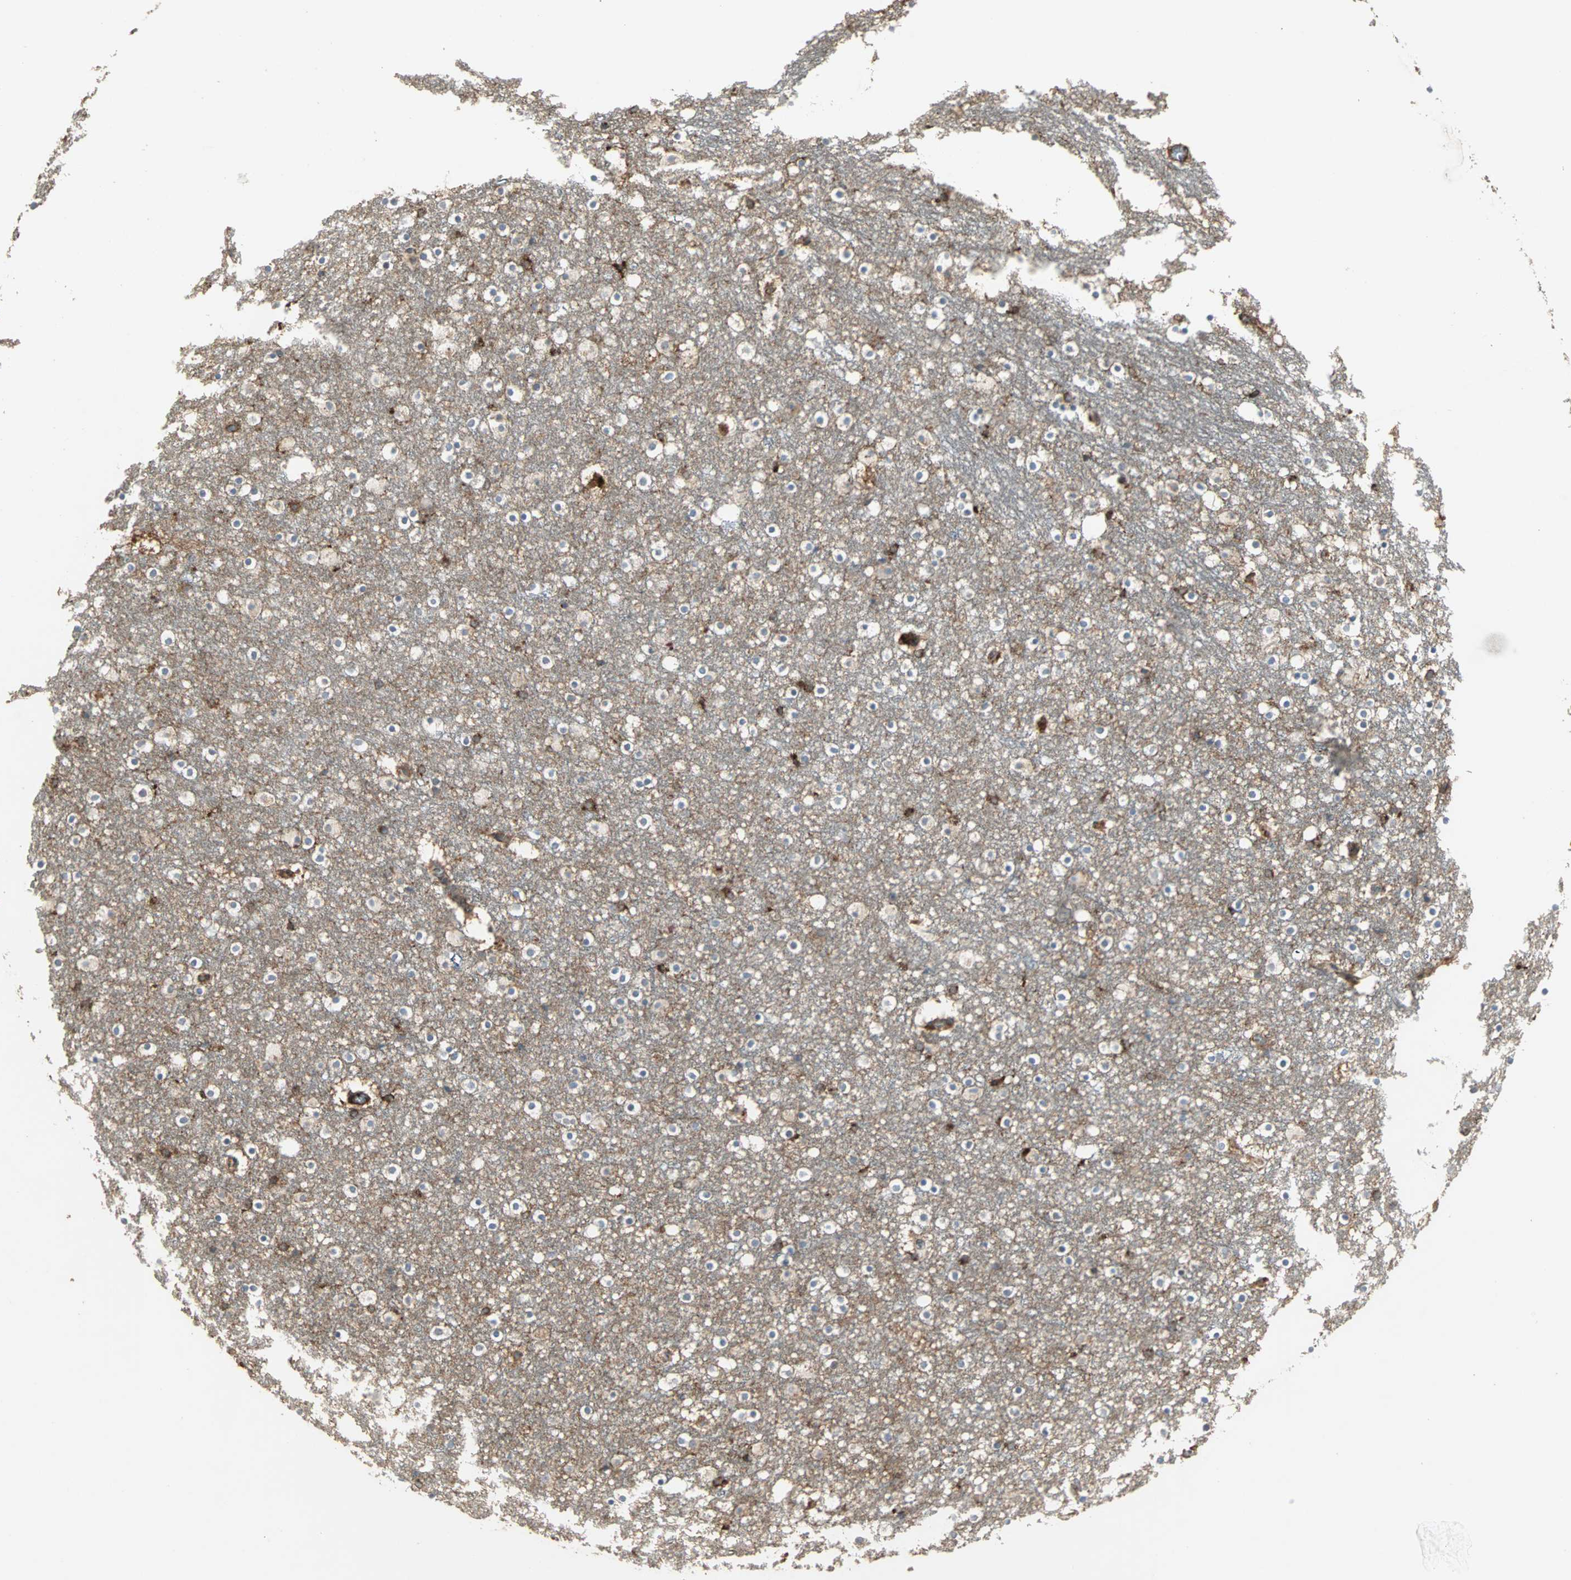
{"staining": {"intensity": "strong", "quantity": "<25%", "location": "cytoplasmic/membranous"}, "tissue": "caudate", "cell_type": "Glial cells", "image_type": "normal", "snomed": [{"axis": "morphology", "description": "Normal tissue, NOS"}, {"axis": "topography", "description": "Lateral ventricle wall"}], "caption": "DAB immunohistochemical staining of normal caudate displays strong cytoplasmic/membranous protein positivity in about <25% of glial cells.", "gene": "GNAI2", "patient": {"sex": "male", "age": 45}}